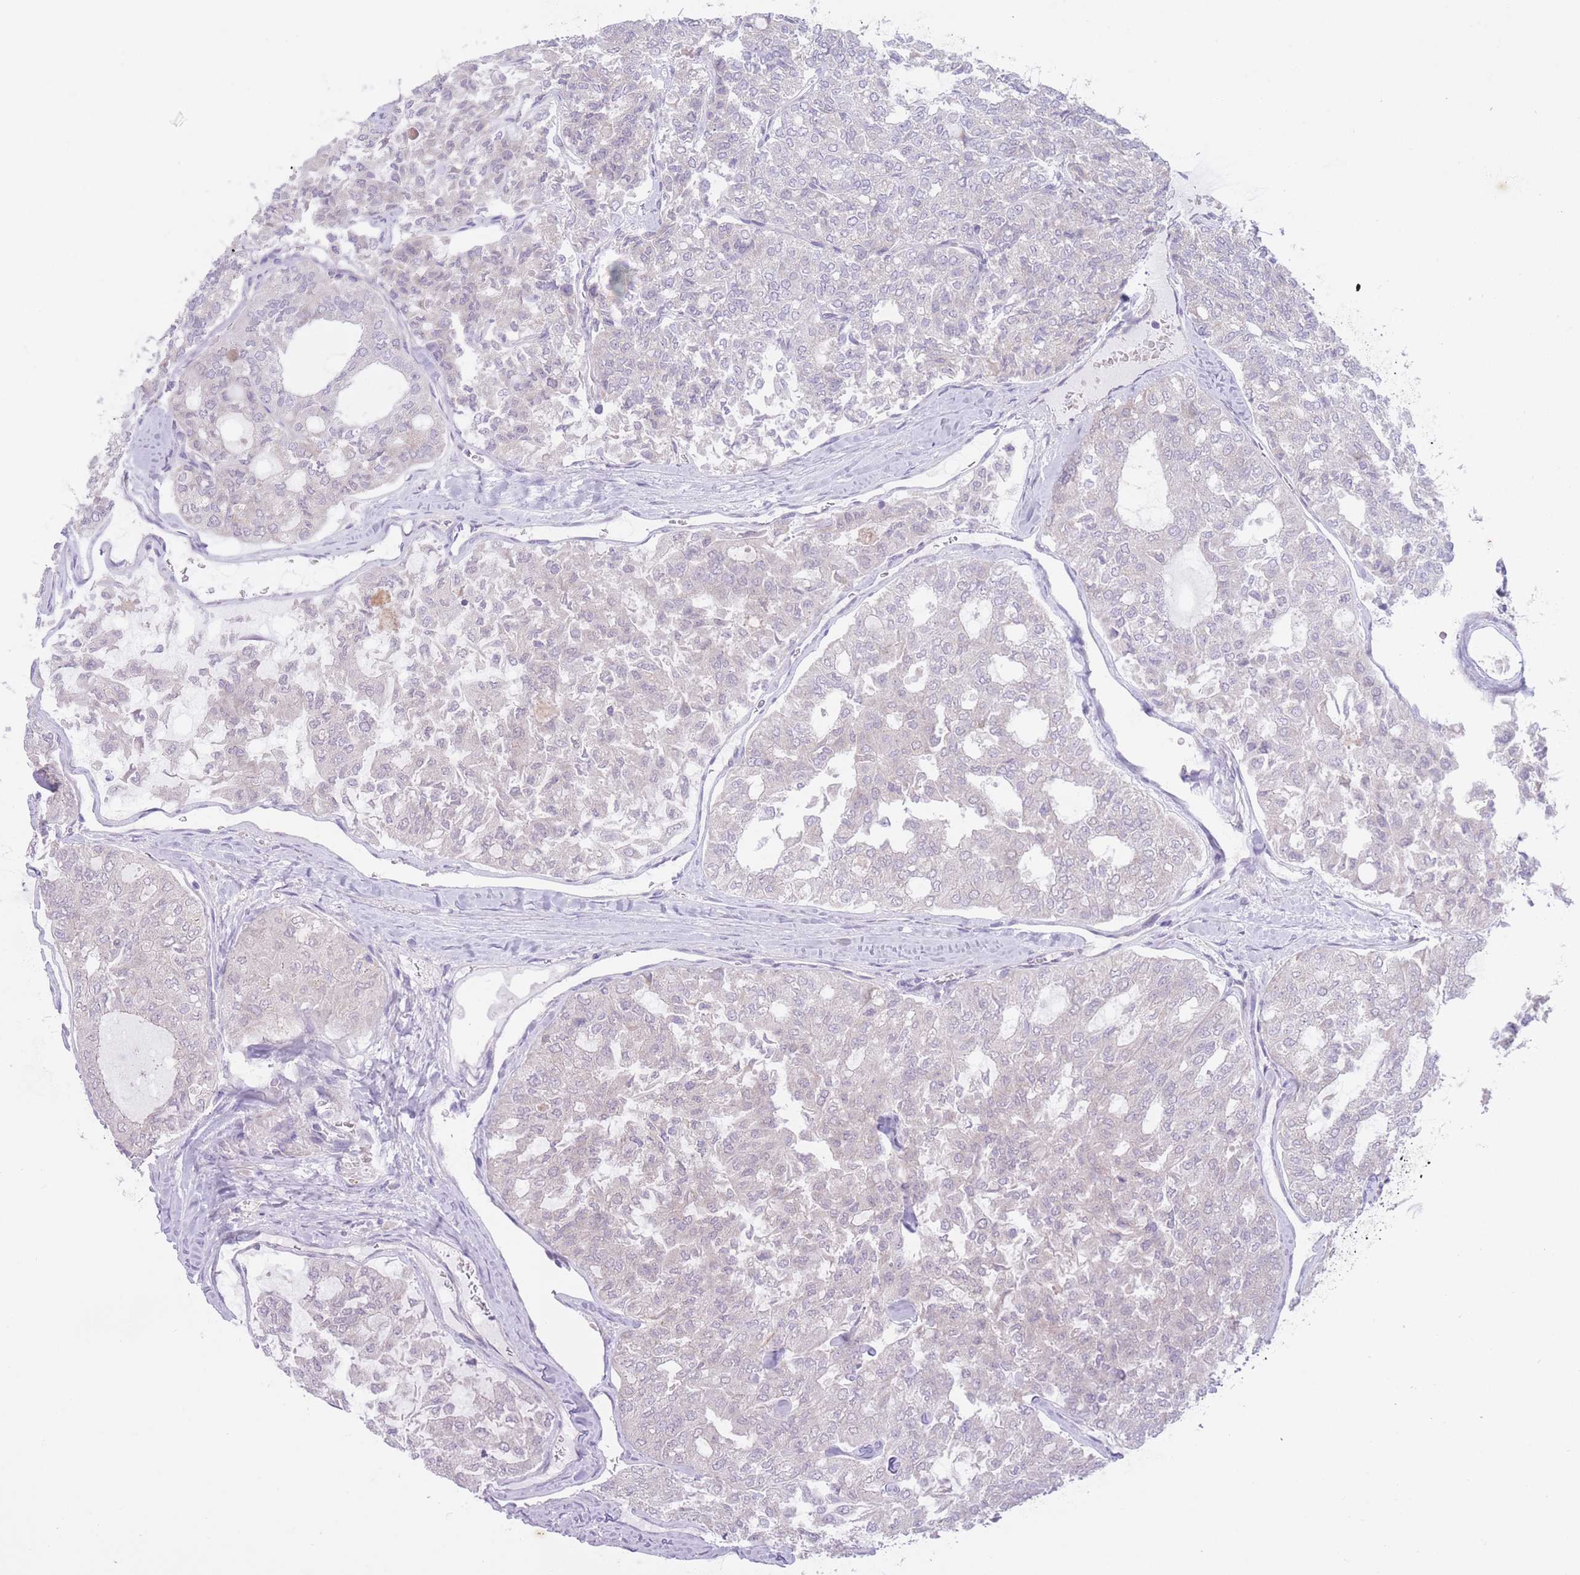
{"staining": {"intensity": "negative", "quantity": "none", "location": "none"}, "tissue": "thyroid cancer", "cell_type": "Tumor cells", "image_type": "cancer", "snomed": [{"axis": "morphology", "description": "Follicular adenoma carcinoma, NOS"}, {"axis": "topography", "description": "Thyroid gland"}], "caption": "The image reveals no staining of tumor cells in thyroid follicular adenoma carcinoma.", "gene": "ARPIN", "patient": {"sex": "male", "age": 75}}